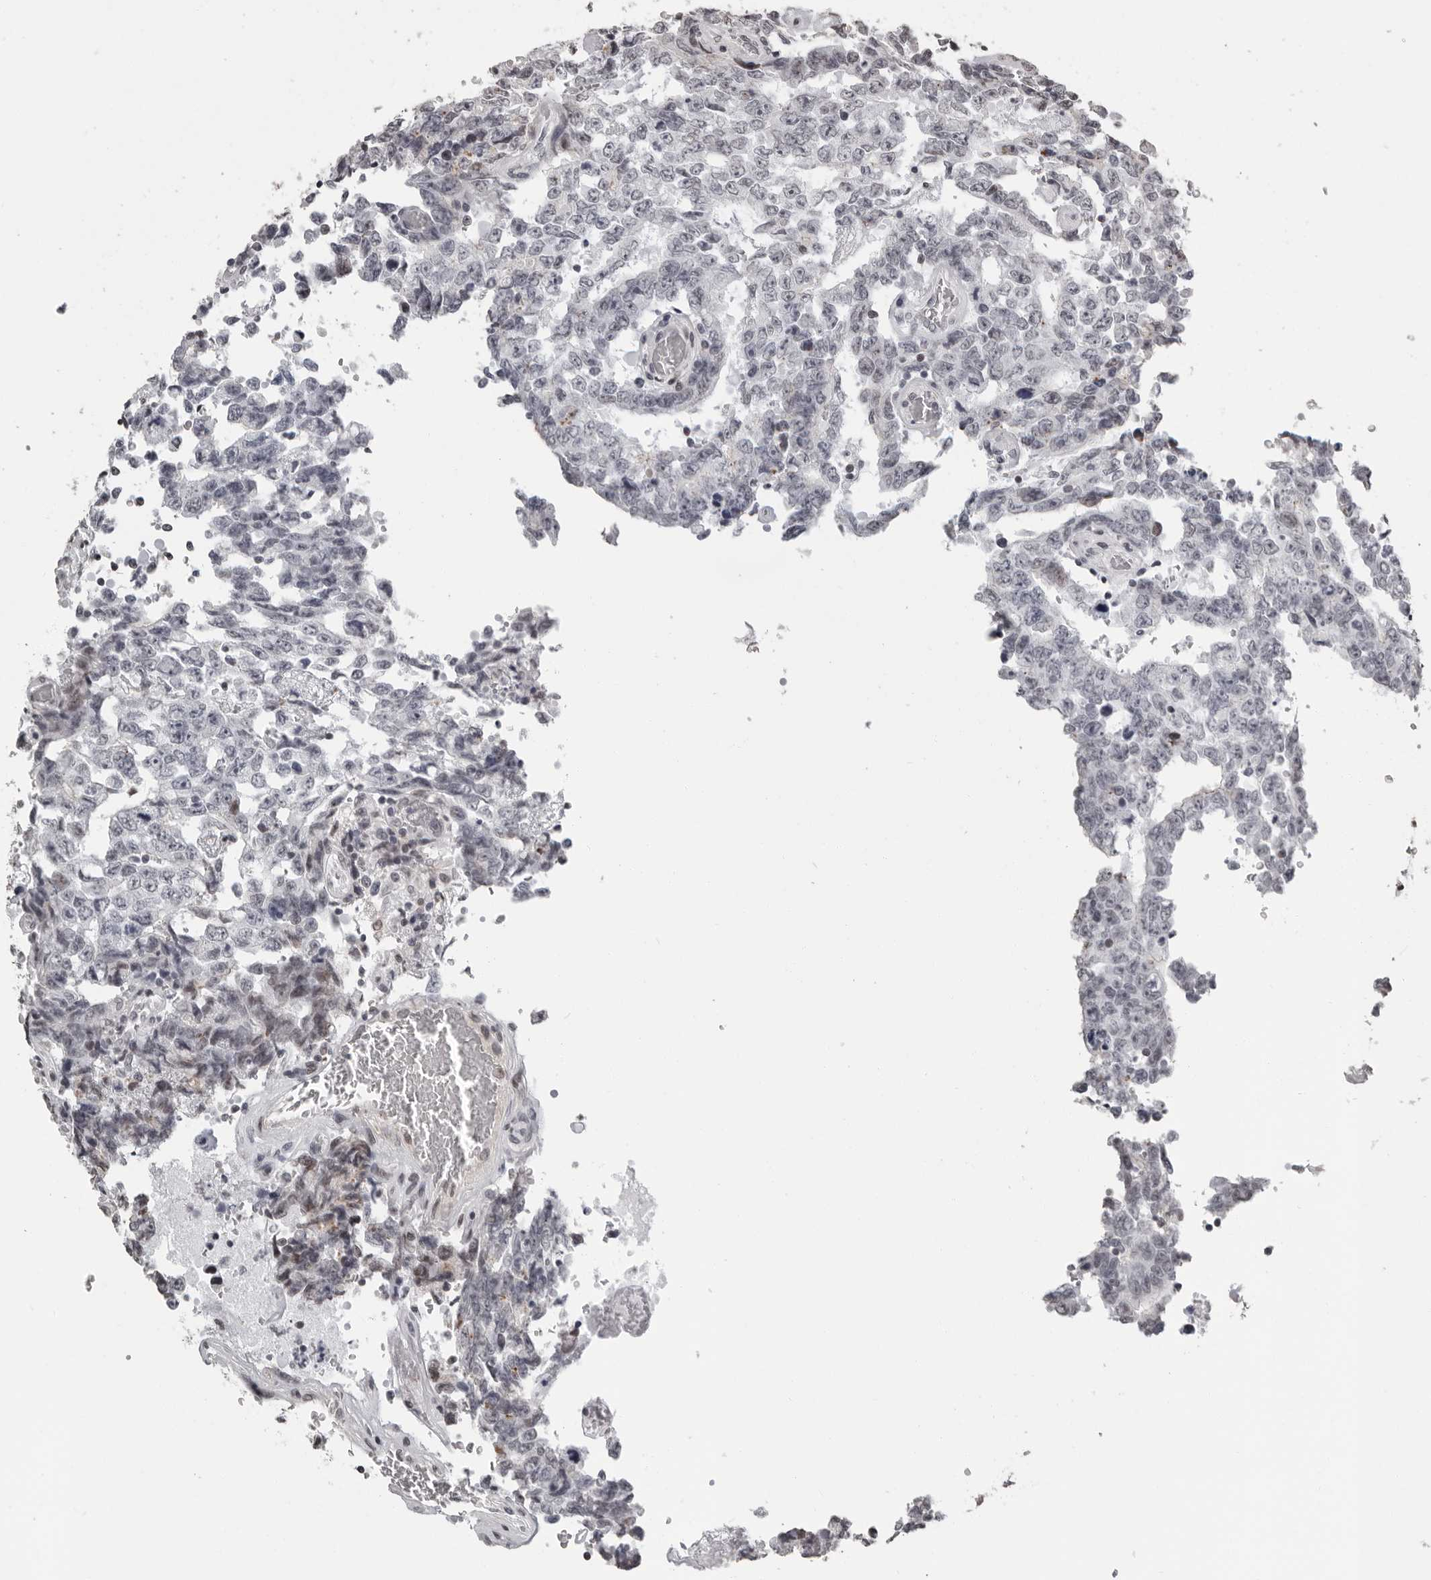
{"staining": {"intensity": "negative", "quantity": "none", "location": "none"}, "tissue": "testis cancer", "cell_type": "Tumor cells", "image_type": "cancer", "snomed": [{"axis": "morphology", "description": "Carcinoma, Embryonal, NOS"}, {"axis": "topography", "description": "Testis"}], "caption": "A high-resolution photomicrograph shows immunohistochemistry staining of testis cancer, which reveals no significant staining in tumor cells.", "gene": "ORC1", "patient": {"sex": "male", "age": 26}}